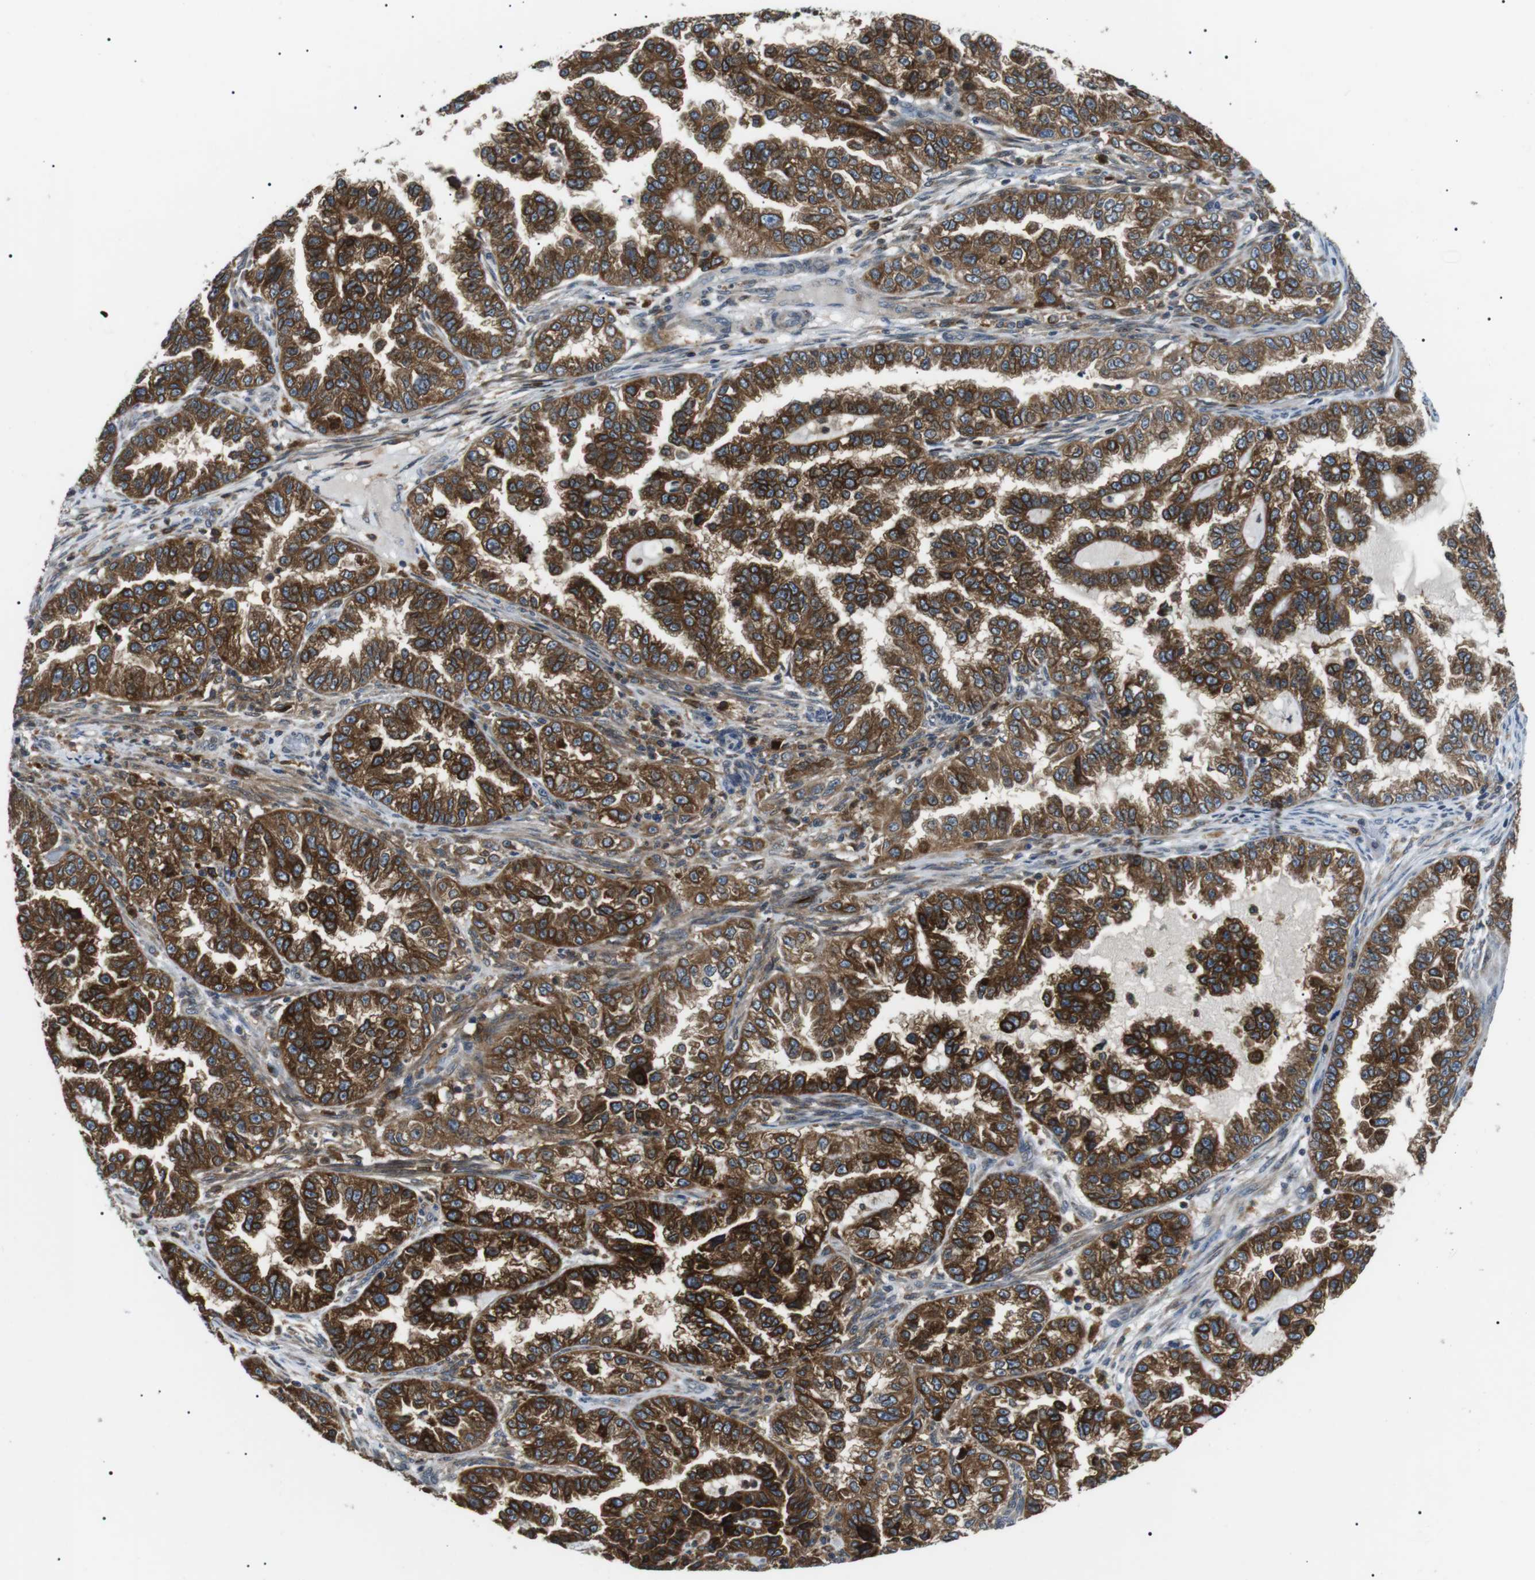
{"staining": {"intensity": "strong", "quantity": ">75%", "location": "cytoplasmic/membranous"}, "tissue": "endometrial cancer", "cell_type": "Tumor cells", "image_type": "cancer", "snomed": [{"axis": "morphology", "description": "Adenocarcinoma, NOS"}, {"axis": "topography", "description": "Endometrium"}], "caption": "This photomicrograph shows immunohistochemistry (IHC) staining of human endometrial adenocarcinoma, with high strong cytoplasmic/membranous staining in approximately >75% of tumor cells.", "gene": "RAB9A", "patient": {"sex": "female", "age": 85}}